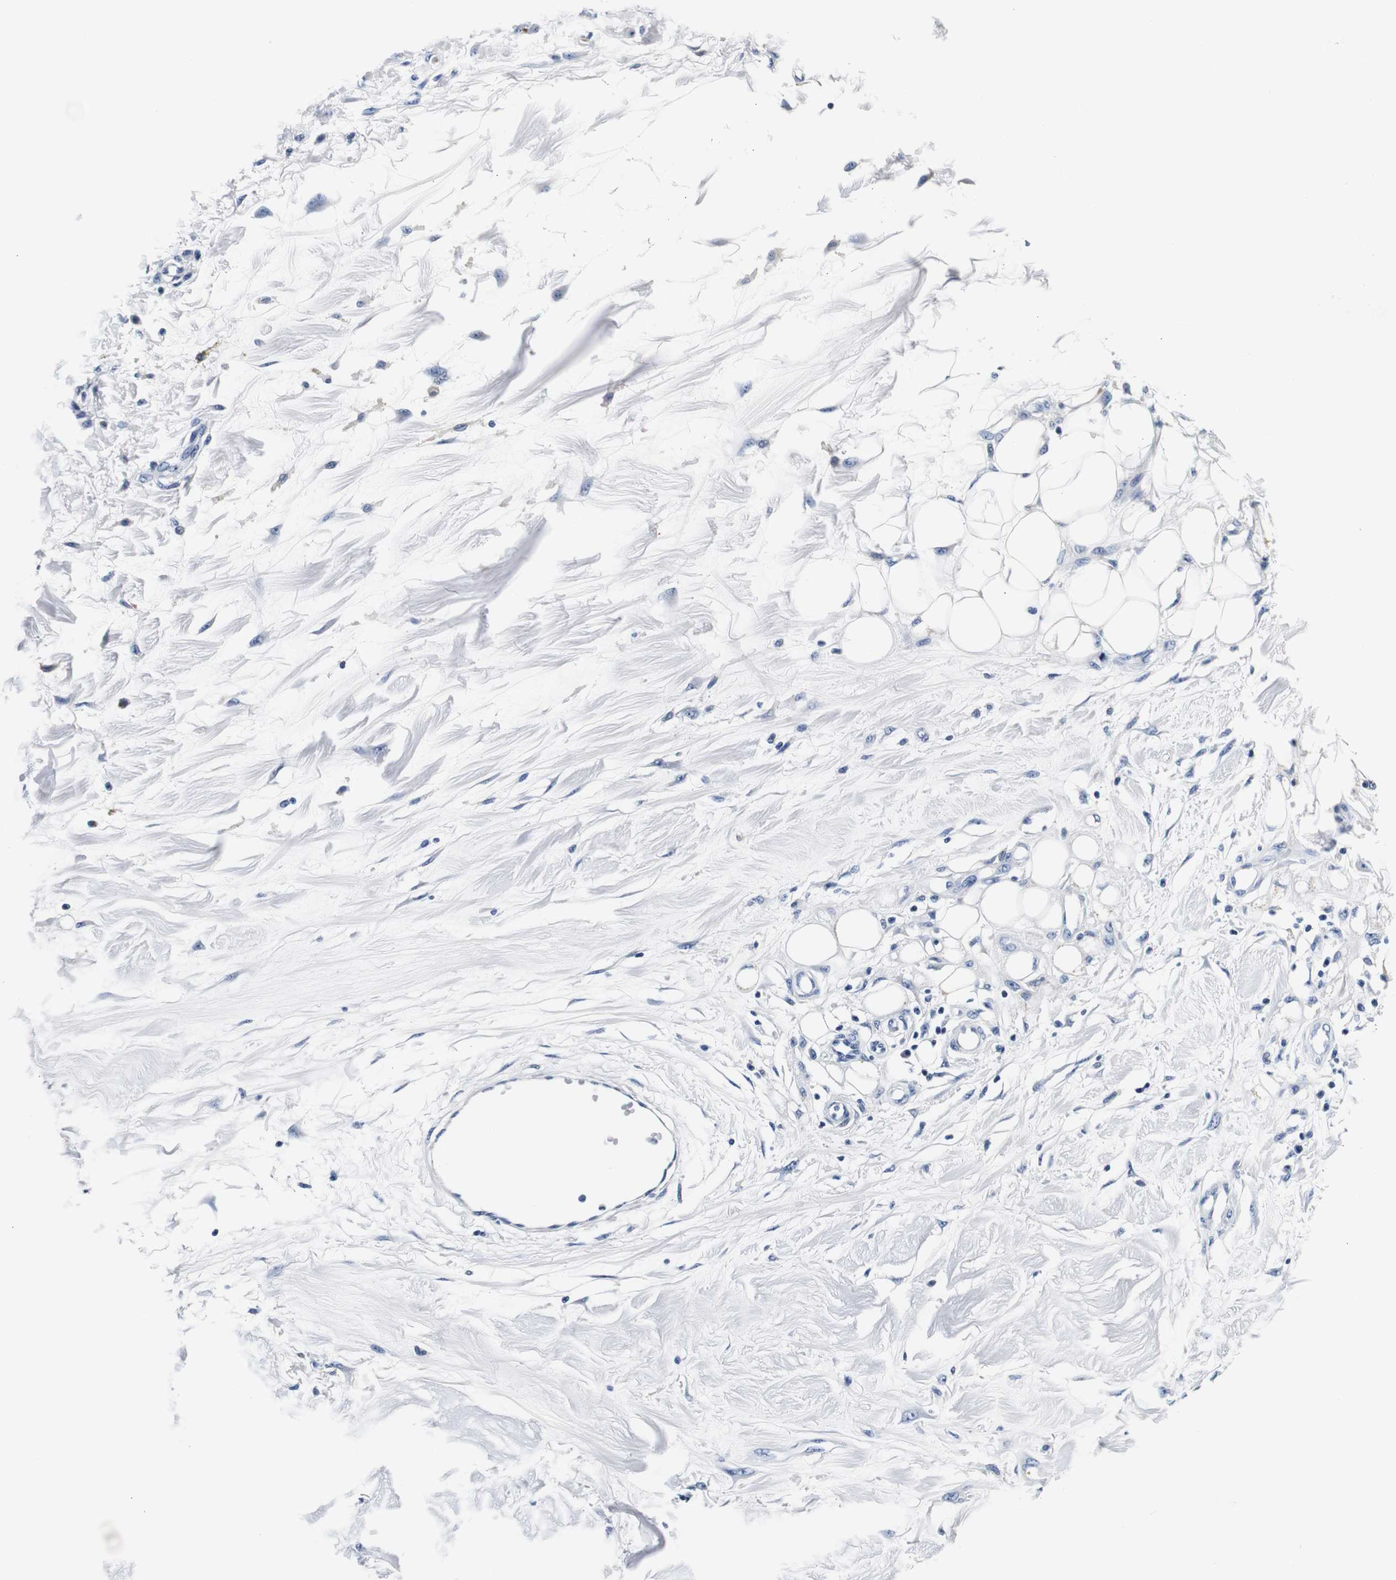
{"staining": {"intensity": "negative", "quantity": "none", "location": "none"}, "tissue": "adipose tissue", "cell_type": "Adipocytes", "image_type": "normal", "snomed": [{"axis": "morphology", "description": "Normal tissue, NOS"}, {"axis": "morphology", "description": "Squamous cell carcinoma, NOS"}, {"axis": "topography", "description": "Skin"}, {"axis": "topography", "description": "Peripheral nerve tissue"}], "caption": "Image shows no protein positivity in adipocytes of normal adipose tissue.", "gene": "GP1BA", "patient": {"sex": "male", "age": 83}}